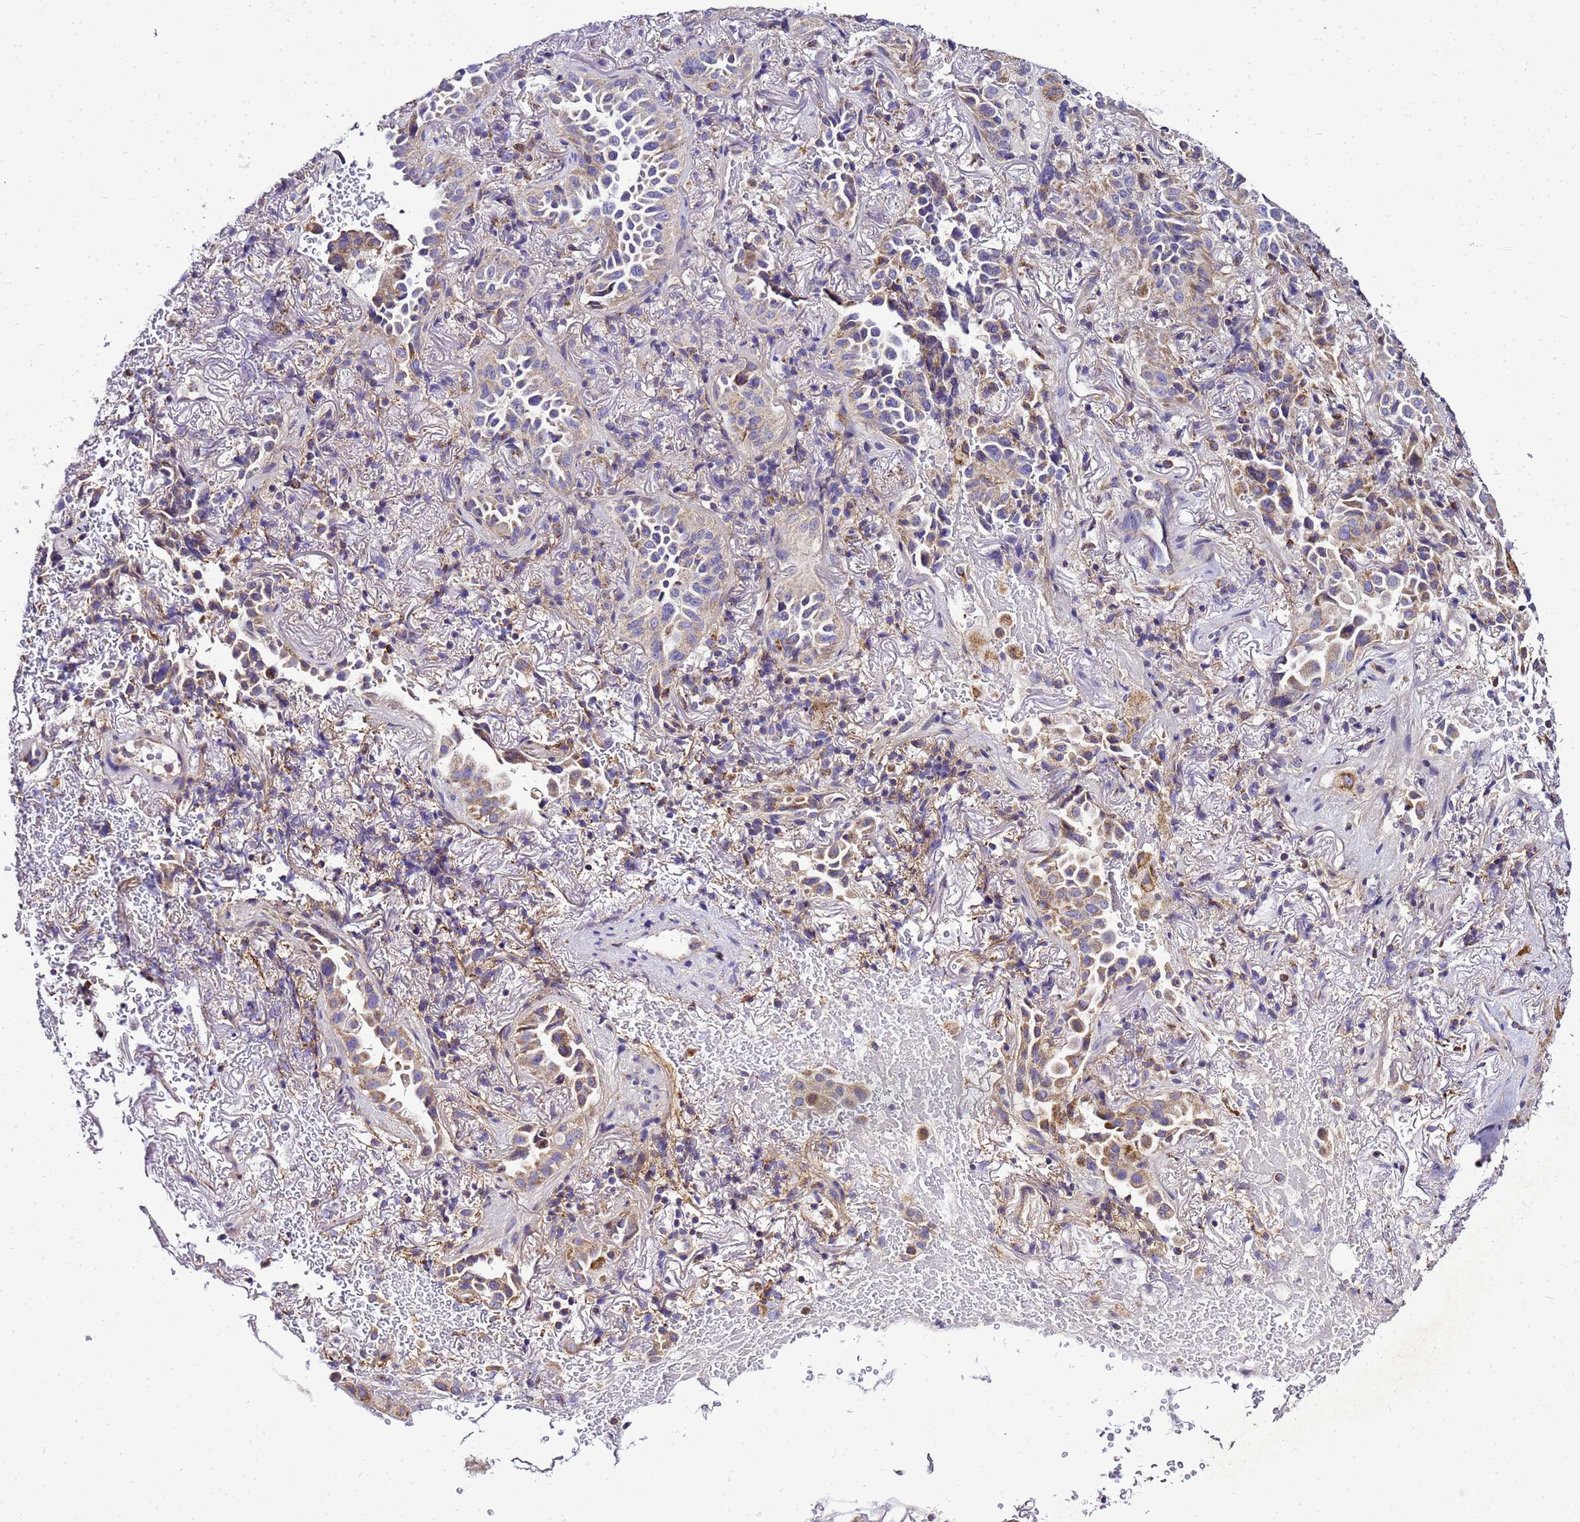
{"staining": {"intensity": "moderate", "quantity": "25%-75%", "location": "cytoplasmic/membranous"}, "tissue": "lung cancer", "cell_type": "Tumor cells", "image_type": "cancer", "snomed": [{"axis": "morphology", "description": "Adenocarcinoma, NOS"}, {"axis": "topography", "description": "Lung"}], "caption": "IHC image of human lung cancer stained for a protein (brown), which shows medium levels of moderate cytoplasmic/membranous expression in approximately 25%-75% of tumor cells.", "gene": "HIGD2A", "patient": {"sex": "female", "age": 69}}